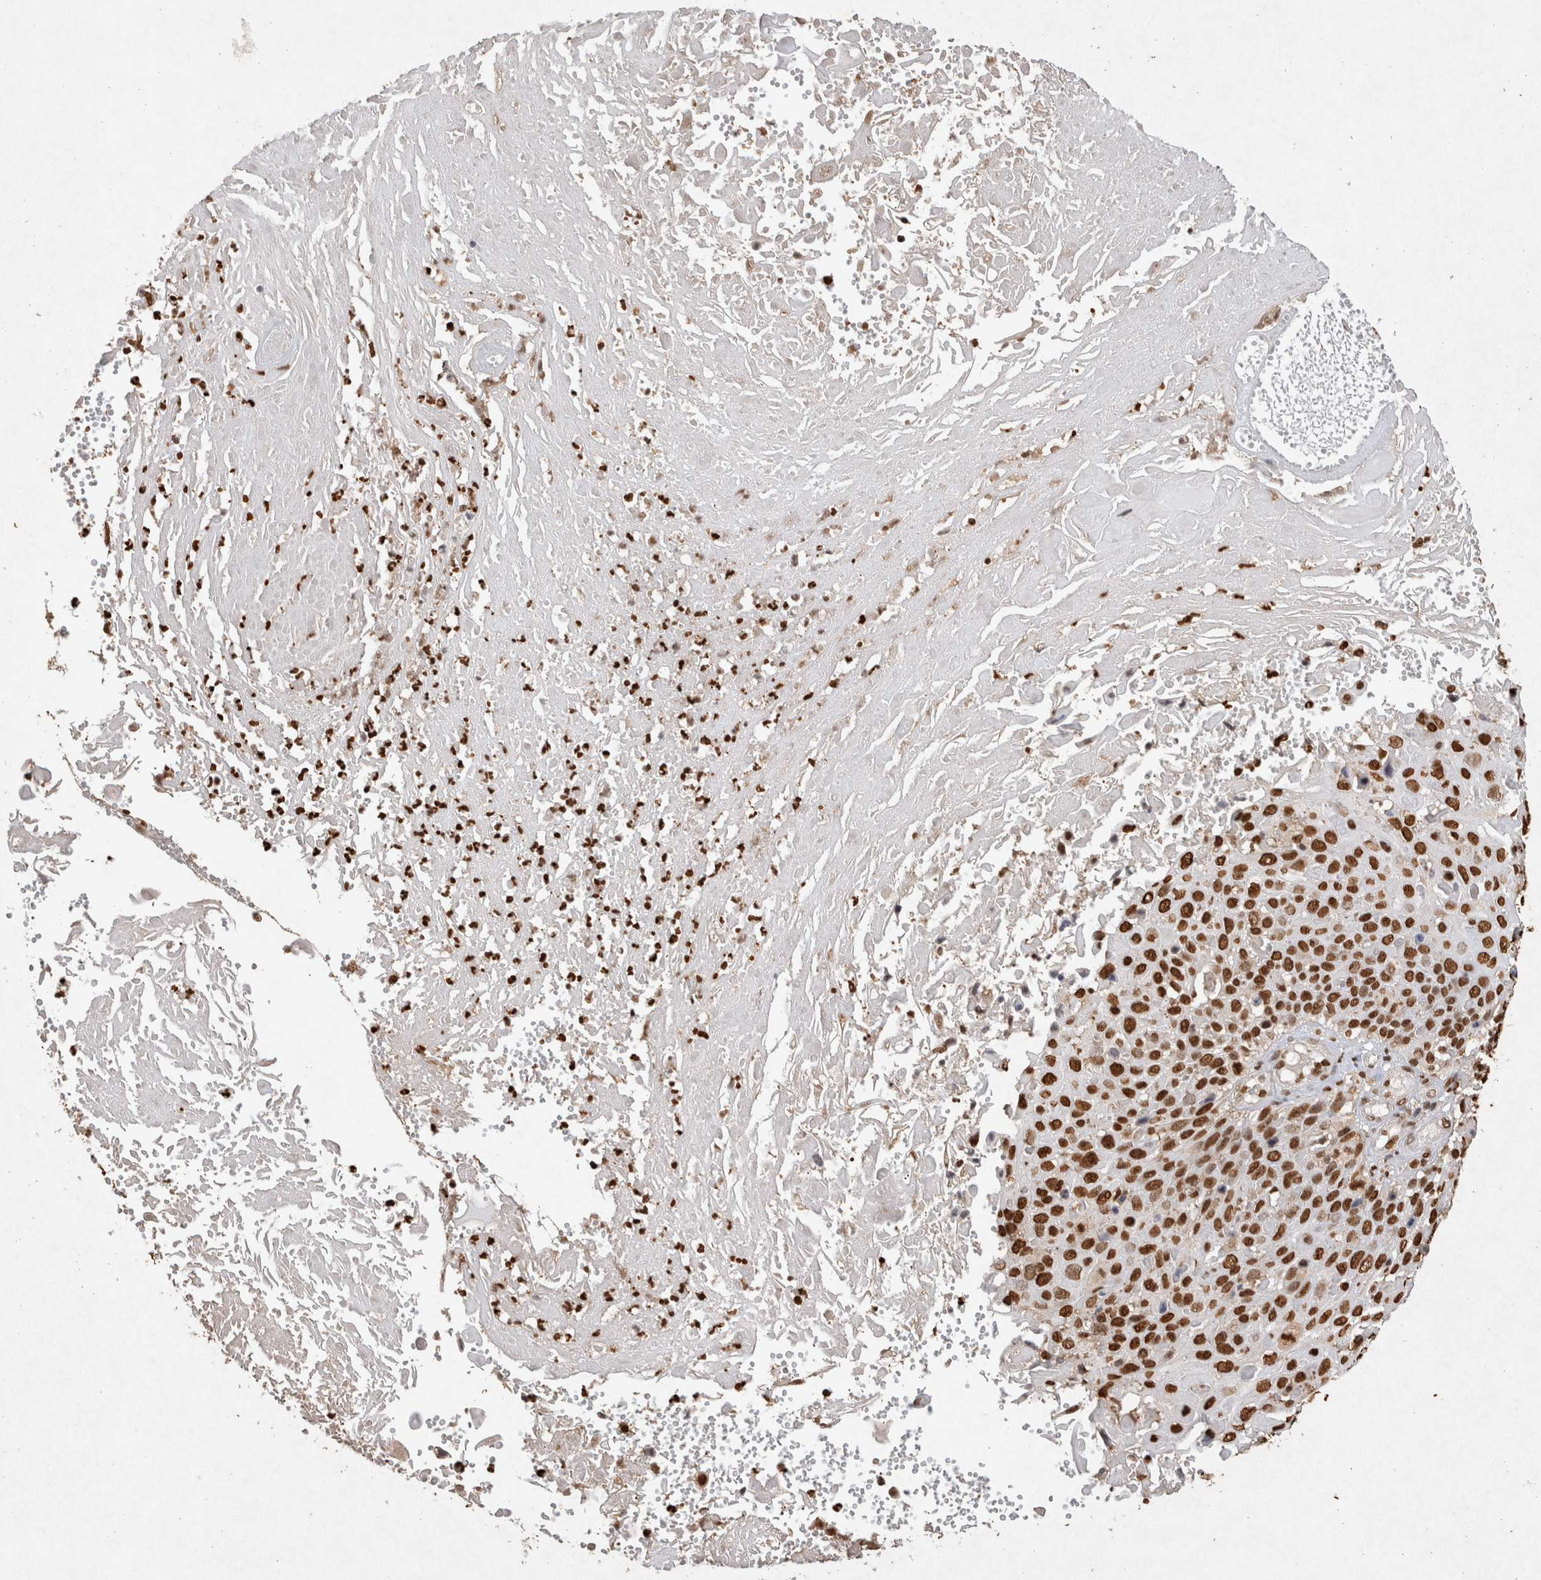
{"staining": {"intensity": "strong", "quantity": ">75%", "location": "nuclear"}, "tissue": "cervical cancer", "cell_type": "Tumor cells", "image_type": "cancer", "snomed": [{"axis": "morphology", "description": "Squamous cell carcinoma, NOS"}, {"axis": "topography", "description": "Cervix"}], "caption": "Immunohistochemical staining of human cervical squamous cell carcinoma displays high levels of strong nuclear staining in about >75% of tumor cells.", "gene": "HDGF", "patient": {"sex": "female", "age": 74}}